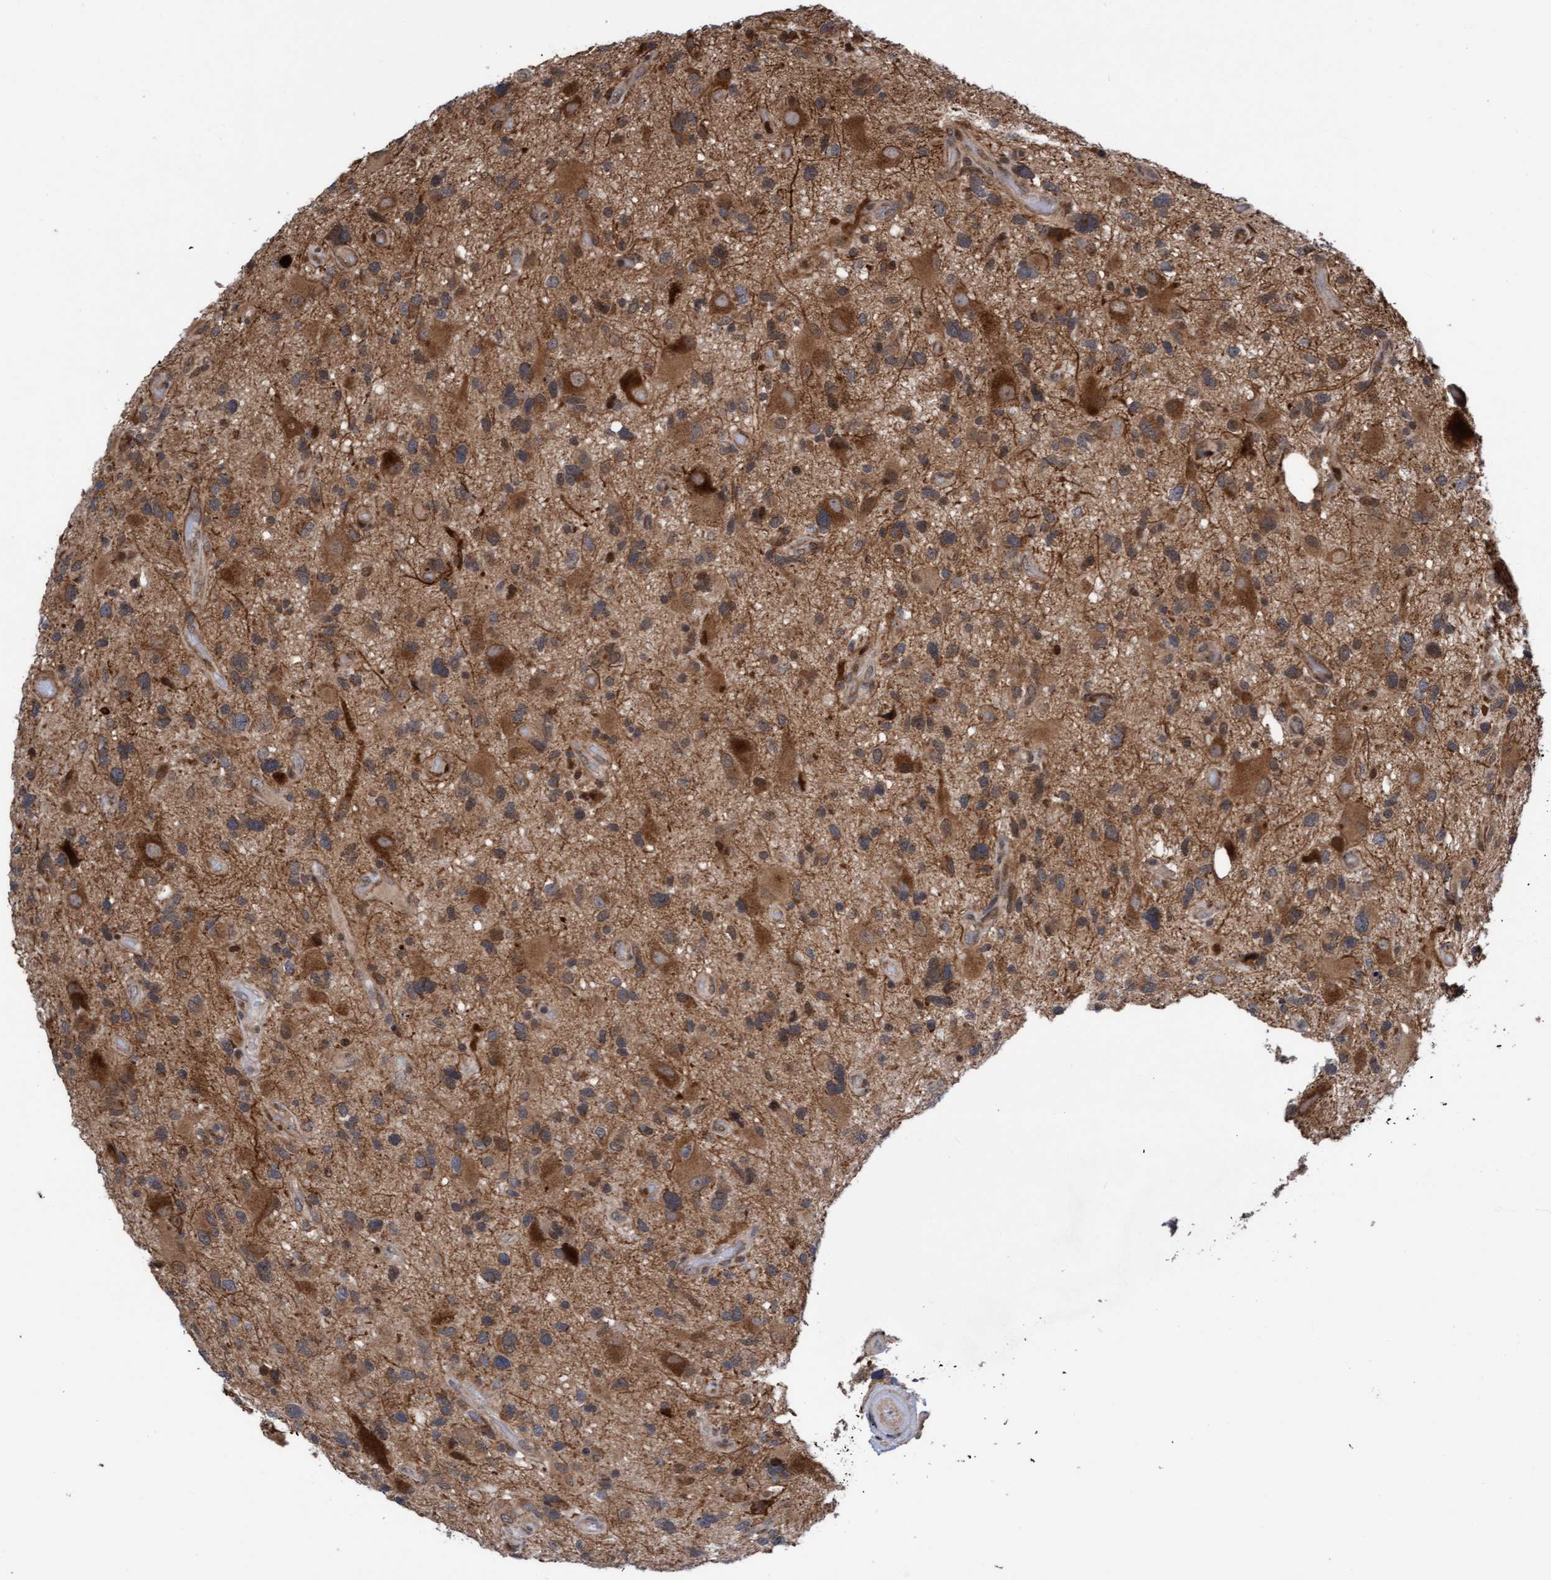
{"staining": {"intensity": "moderate", "quantity": ">75%", "location": "cytoplasmic/membranous"}, "tissue": "glioma", "cell_type": "Tumor cells", "image_type": "cancer", "snomed": [{"axis": "morphology", "description": "Glioma, malignant, High grade"}, {"axis": "topography", "description": "Brain"}], "caption": "IHC (DAB) staining of glioma exhibits moderate cytoplasmic/membranous protein staining in approximately >75% of tumor cells.", "gene": "ITFG1", "patient": {"sex": "male", "age": 33}}